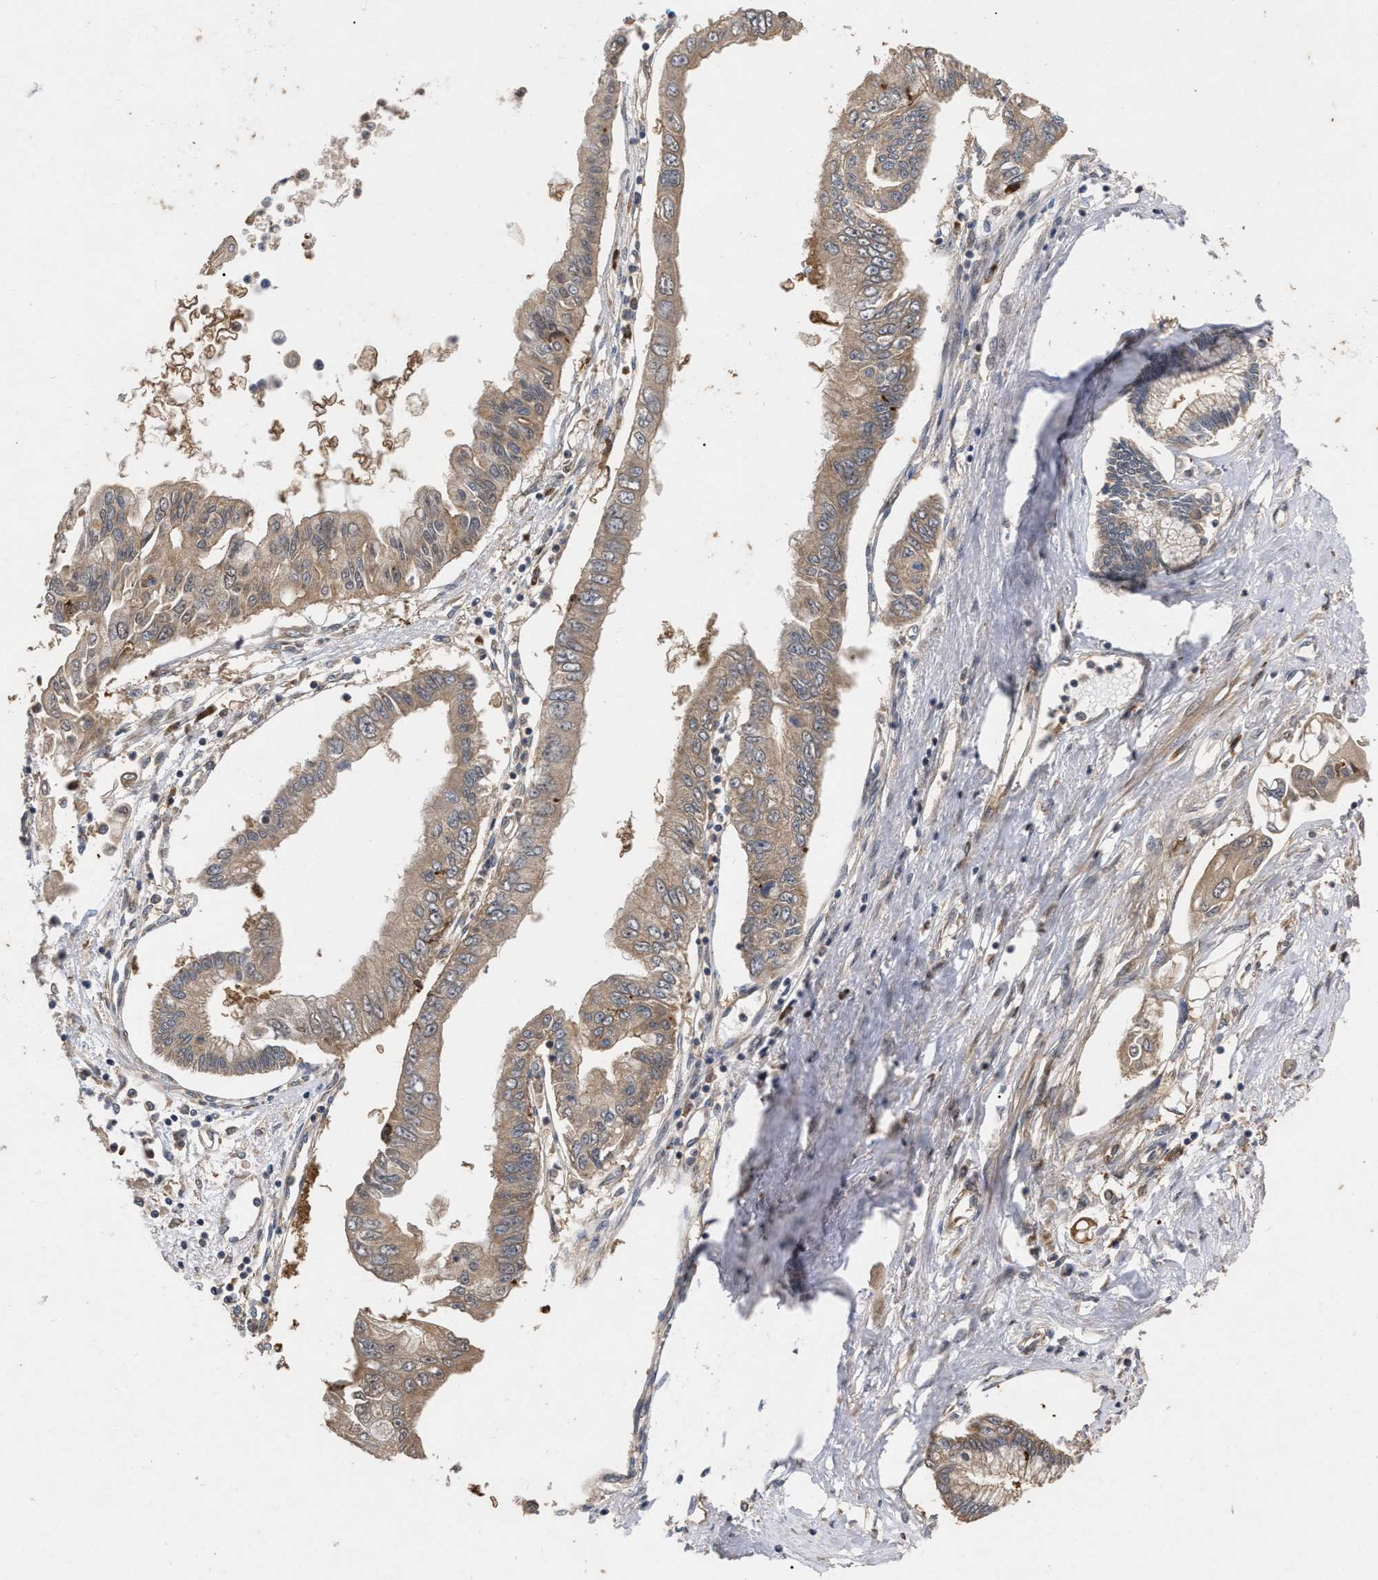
{"staining": {"intensity": "moderate", "quantity": ">75%", "location": "cytoplasmic/membranous"}, "tissue": "pancreatic cancer", "cell_type": "Tumor cells", "image_type": "cancer", "snomed": [{"axis": "morphology", "description": "Adenocarcinoma, NOS"}, {"axis": "topography", "description": "Pancreas"}], "caption": "Pancreatic adenocarcinoma stained with a protein marker shows moderate staining in tumor cells.", "gene": "CDKN2C", "patient": {"sex": "female", "age": 77}}